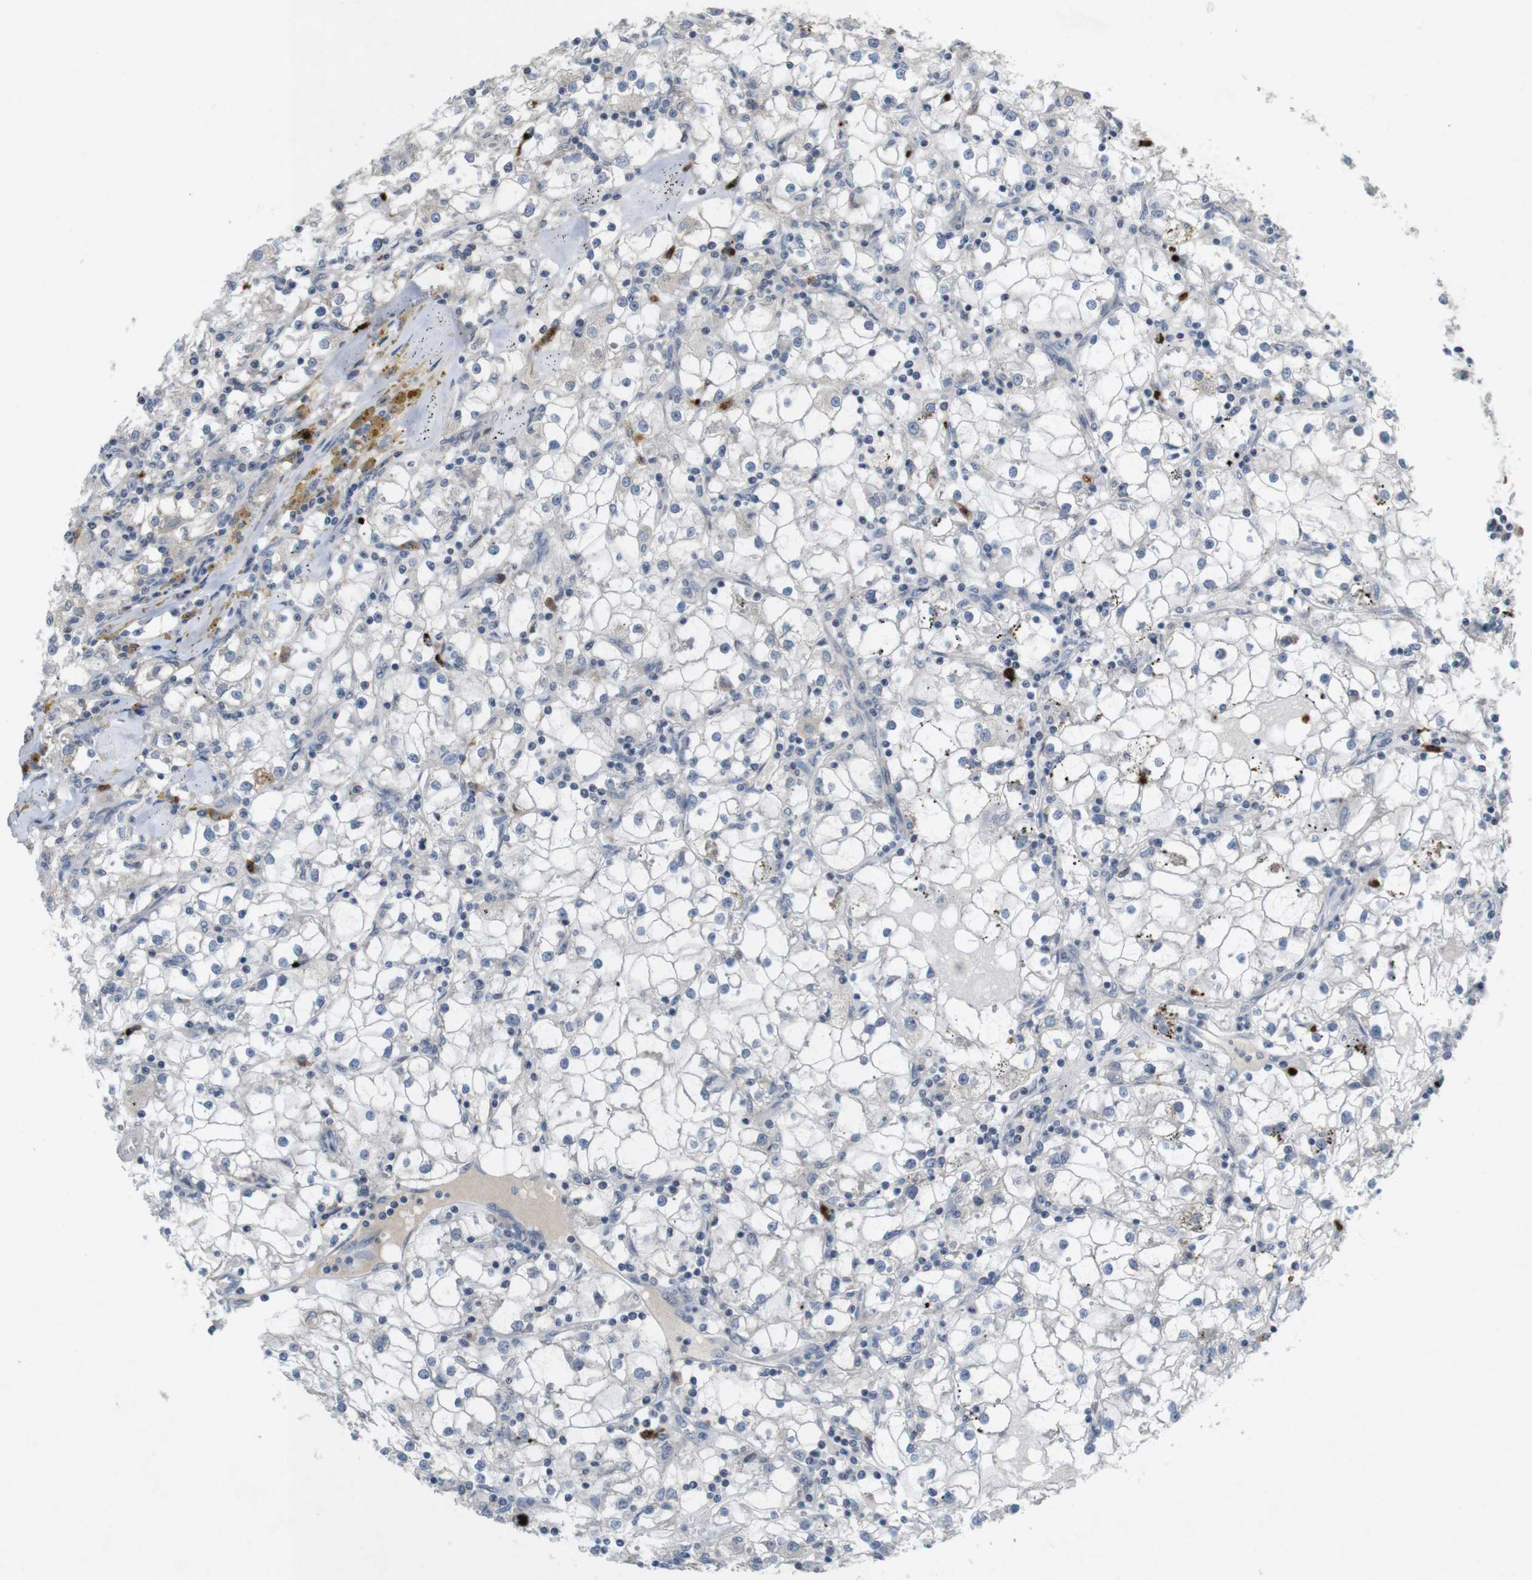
{"staining": {"intensity": "negative", "quantity": "none", "location": "none"}, "tissue": "renal cancer", "cell_type": "Tumor cells", "image_type": "cancer", "snomed": [{"axis": "morphology", "description": "Adenocarcinoma, NOS"}, {"axis": "topography", "description": "Kidney"}], "caption": "Immunohistochemical staining of human renal cancer (adenocarcinoma) exhibits no significant positivity in tumor cells.", "gene": "TSPAN14", "patient": {"sex": "male", "age": 56}}